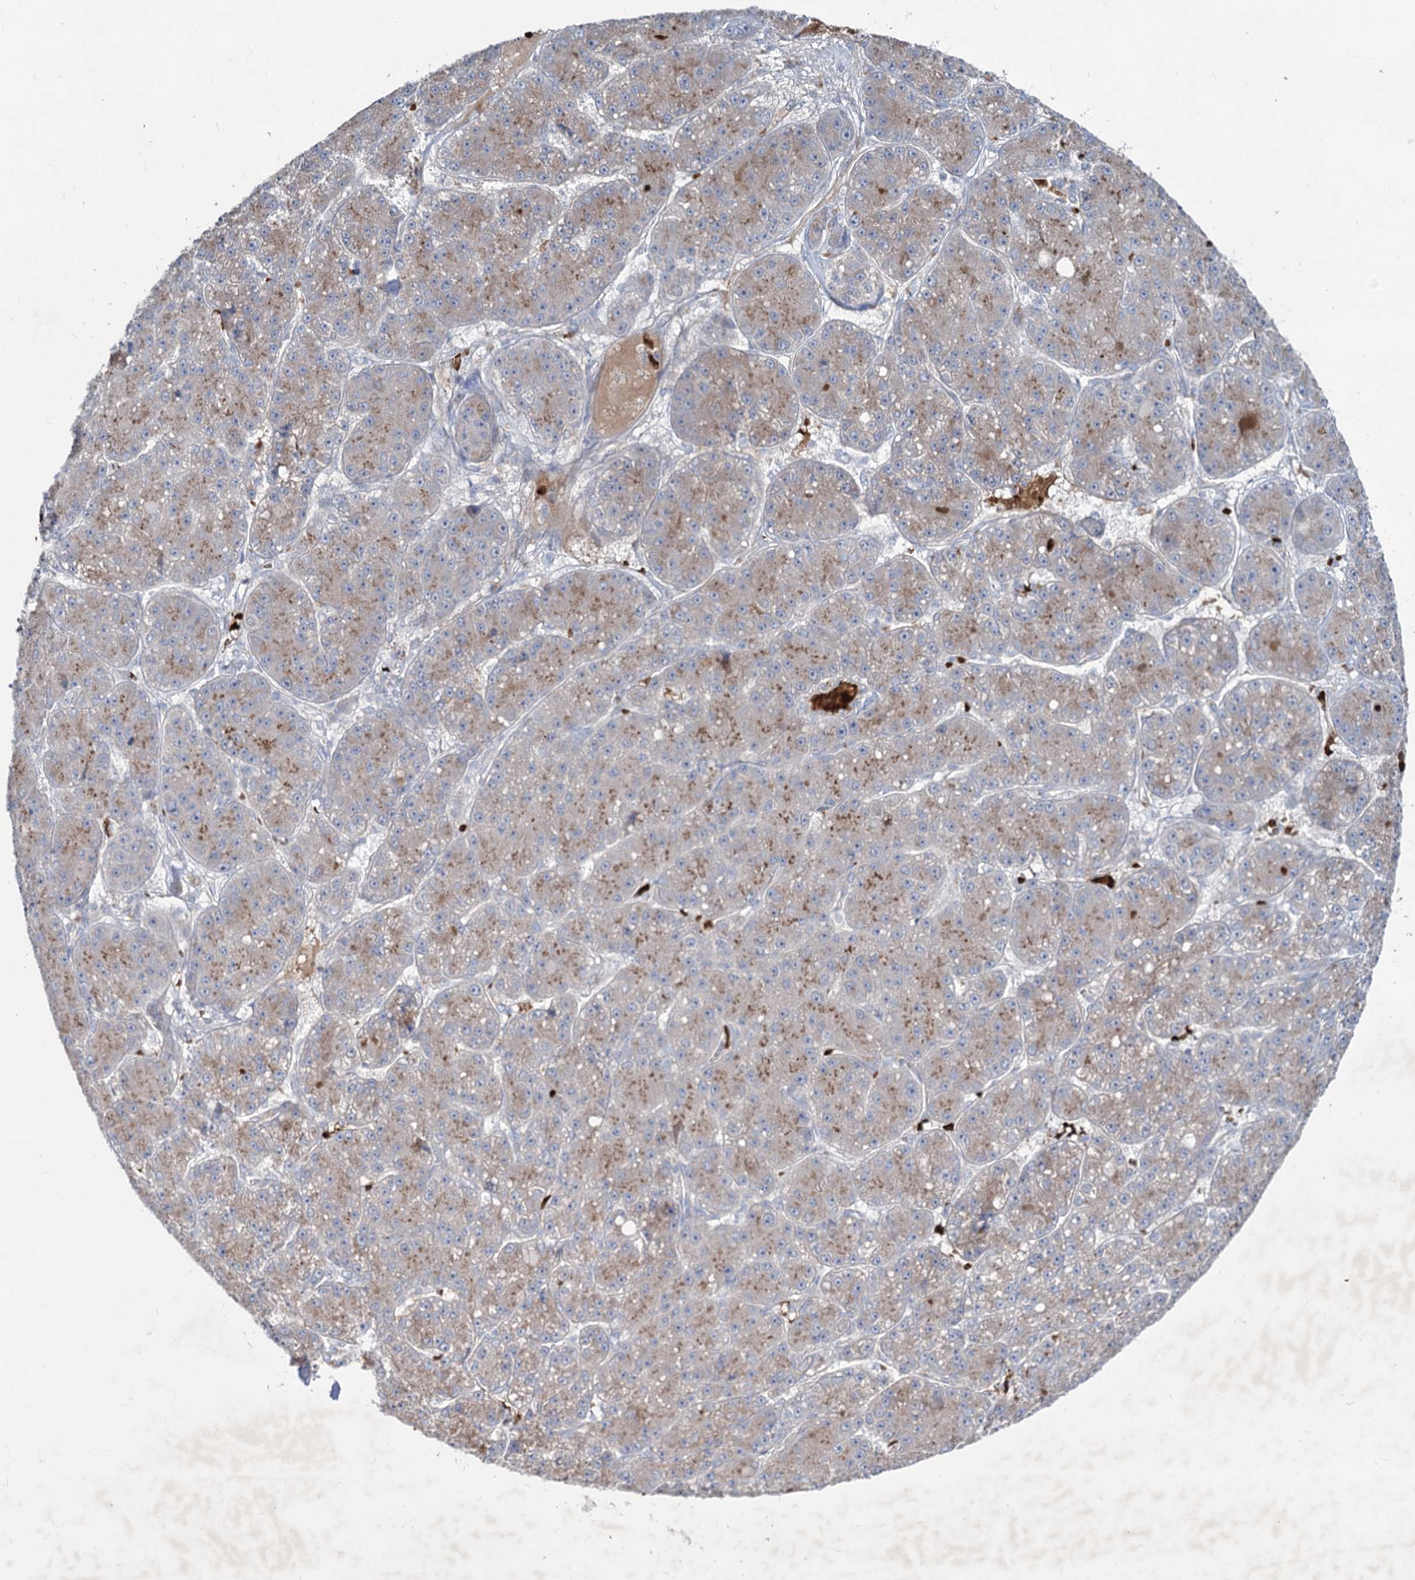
{"staining": {"intensity": "weak", "quantity": ">75%", "location": "cytoplasmic/membranous"}, "tissue": "liver cancer", "cell_type": "Tumor cells", "image_type": "cancer", "snomed": [{"axis": "morphology", "description": "Carcinoma, Hepatocellular, NOS"}, {"axis": "topography", "description": "Liver"}], "caption": "This photomicrograph displays immunohistochemistry (IHC) staining of liver cancer (hepatocellular carcinoma), with low weak cytoplasmic/membranous positivity in about >75% of tumor cells.", "gene": "RNF6", "patient": {"sex": "male", "age": 67}}